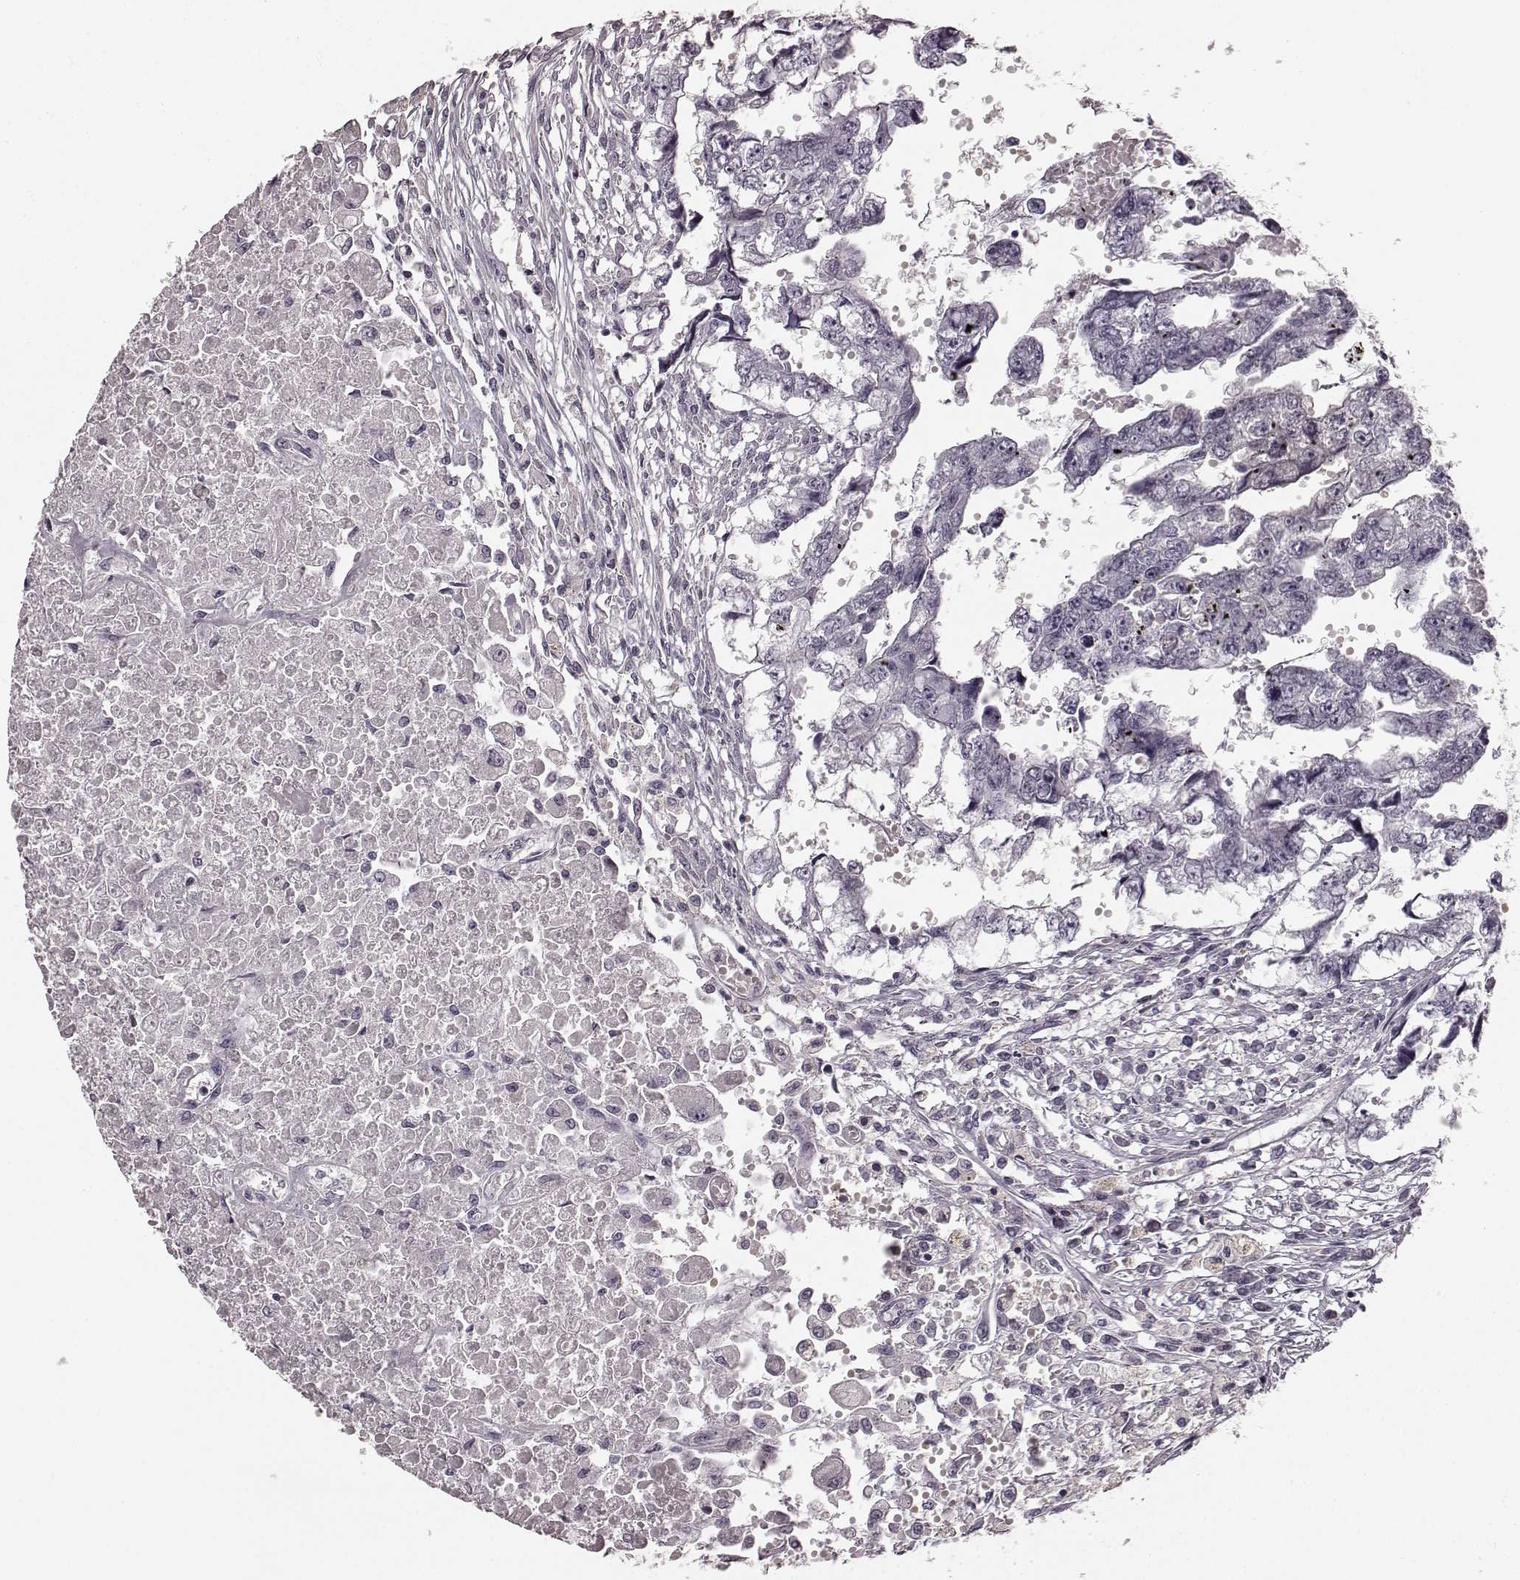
{"staining": {"intensity": "negative", "quantity": "none", "location": "none"}, "tissue": "testis cancer", "cell_type": "Tumor cells", "image_type": "cancer", "snomed": [{"axis": "morphology", "description": "Carcinoma, Embryonal, NOS"}, {"axis": "morphology", "description": "Teratoma, malignant, NOS"}, {"axis": "topography", "description": "Testis"}], "caption": "Teratoma (malignant) (testis) stained for a protein using IHC displays no positivity tumor cells.", "gene": "RIT2", "patient": {"sex": "male", "age": 44}}